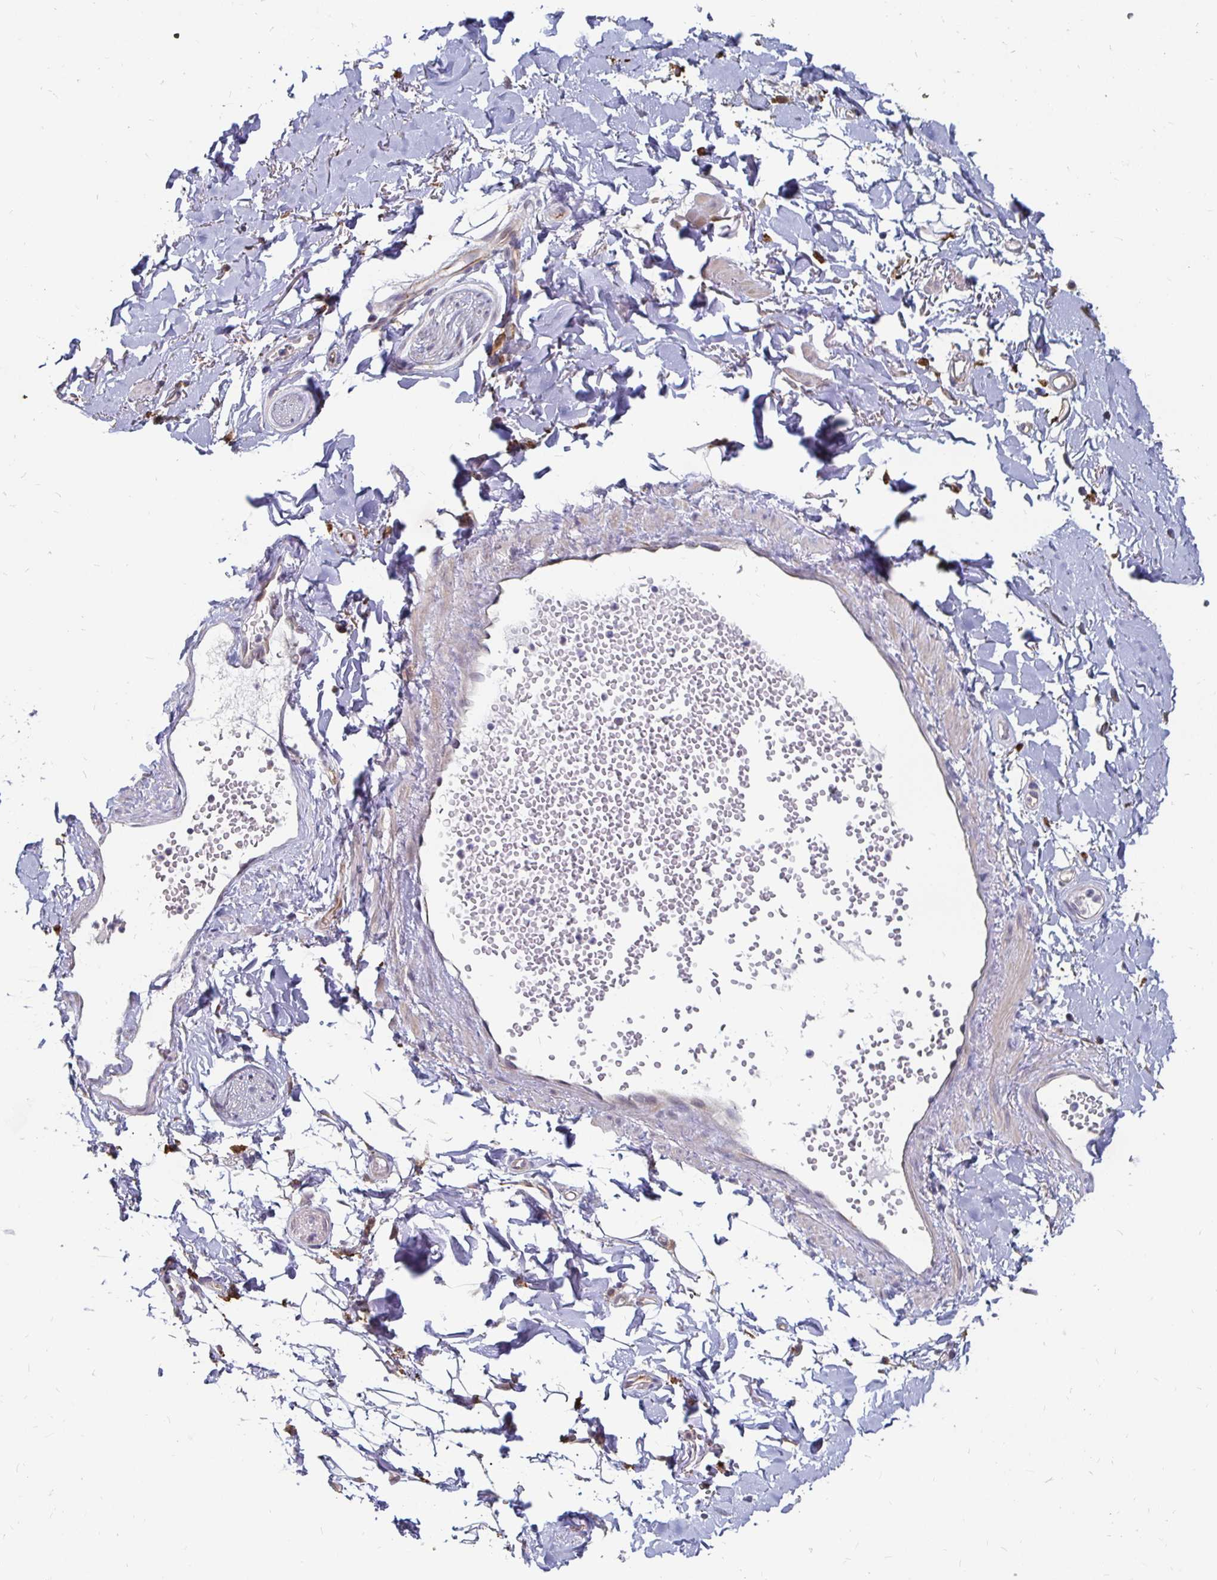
{"staining": {"intensity": "negative", "quantity": "none", "location": "none"}, "tissue": "adipose tissue", "cell_type": "Adipocytes", "image_type": "normal", "snomed": [{"axis": "morphology", "description": "Normal tissue, NOS"}, {"axis": "topography", "description": "Anal"}, {"axis": "topography", "description": "Peripheral nerve tissue"}], "caption": "Benign adipose tissue was stained to show a protein in brown. There is no significant staining in adipocytes. (DAB immunohistochemistry visualized using brightfield microscopy, high magnification).", "gene": "CCDC85A", "patient": {"sex": "male", "age": 78}}